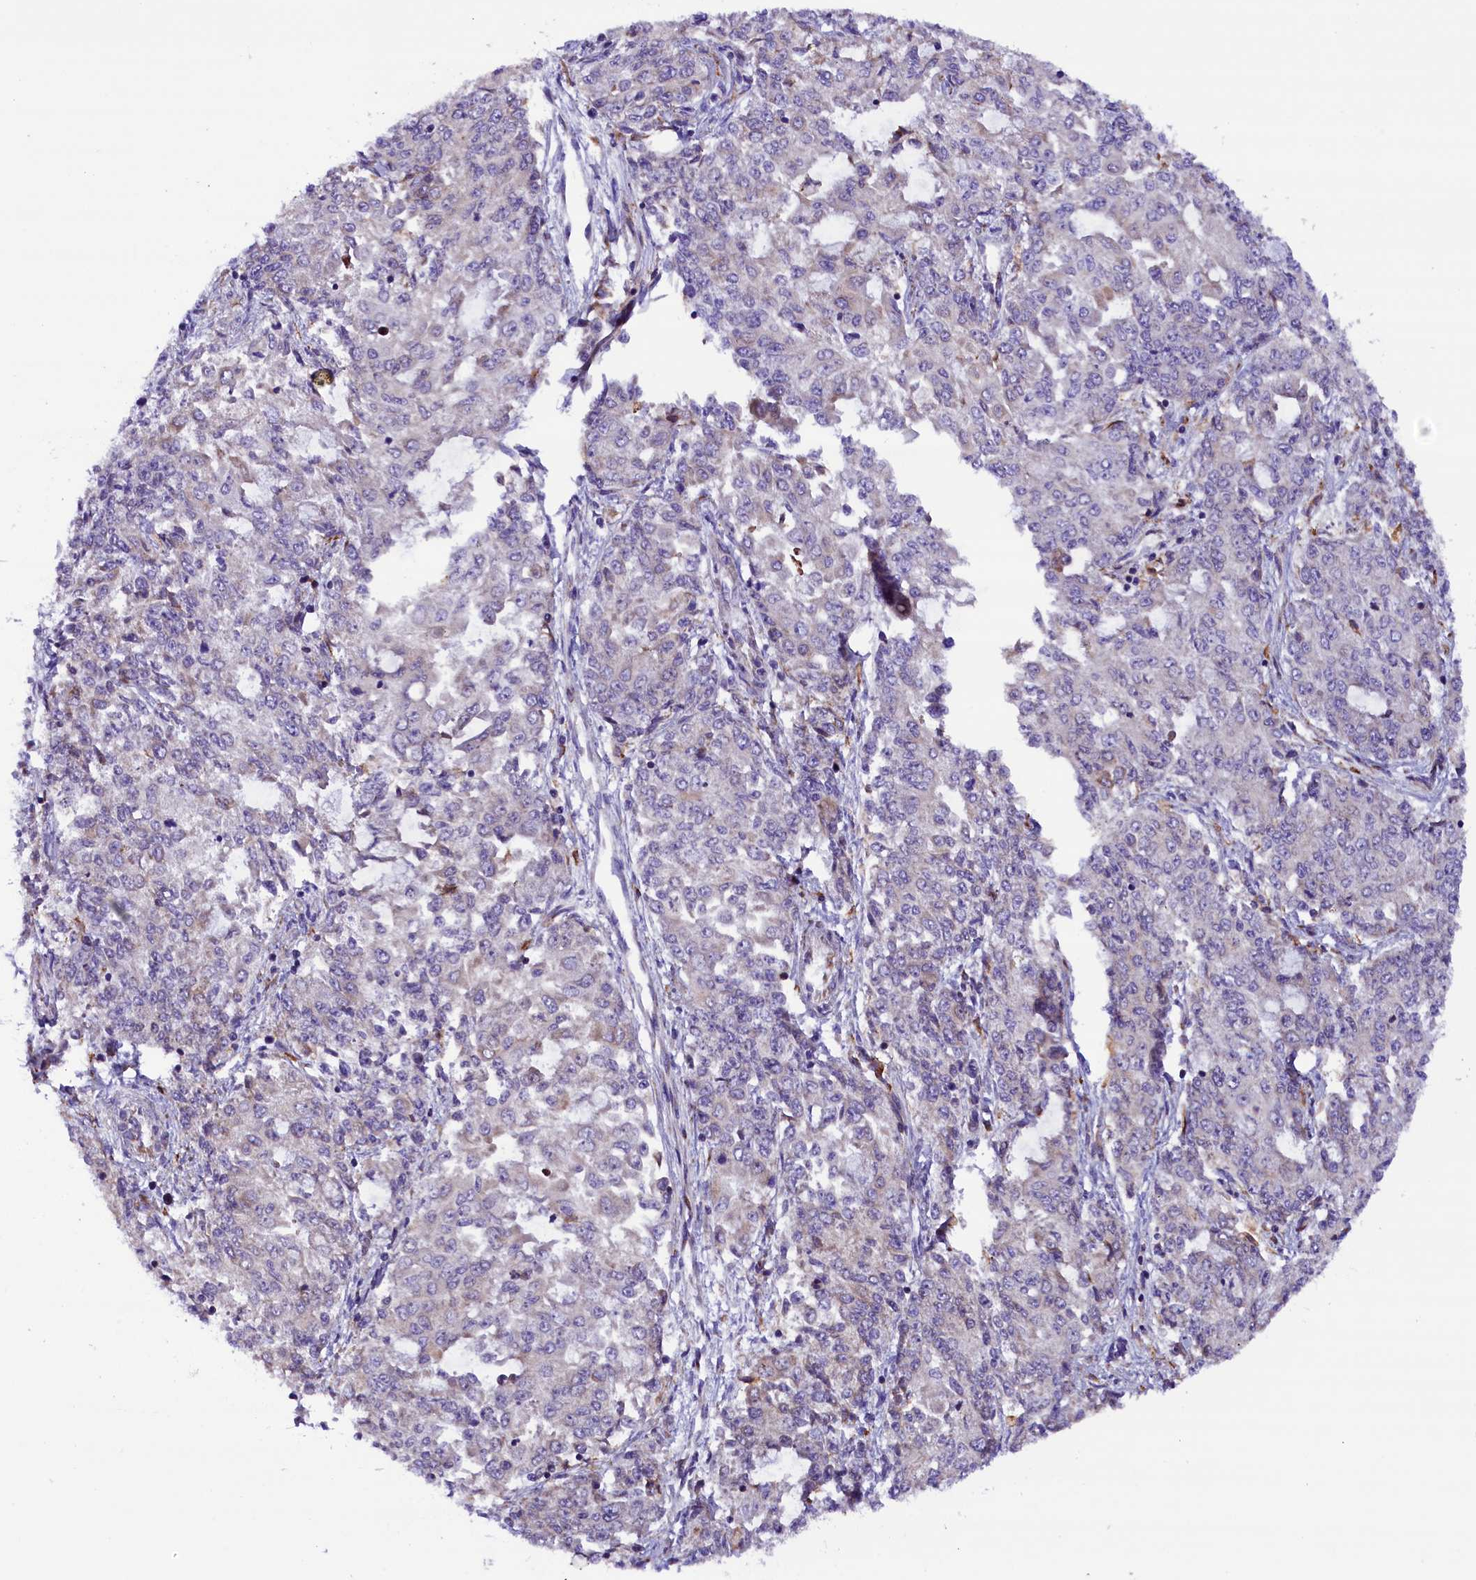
{"staining": {"intensity": "negative", "quantity": "none", "location": "none"}, "tissue": "endometrial cancer", "cell_type": "Tumor cells", "image_type": "cancer", "snomed": [{"axis": "morphology", "description": "Adenocarcinoma, NOS"}, {"axis": "topography", "description": "Endometrium"}], "caption": "Tumor cells show no significant protein expression in endometrial cancer.", "gene": "CMTR2", "patient": {"sex": "female", "age": 50}}